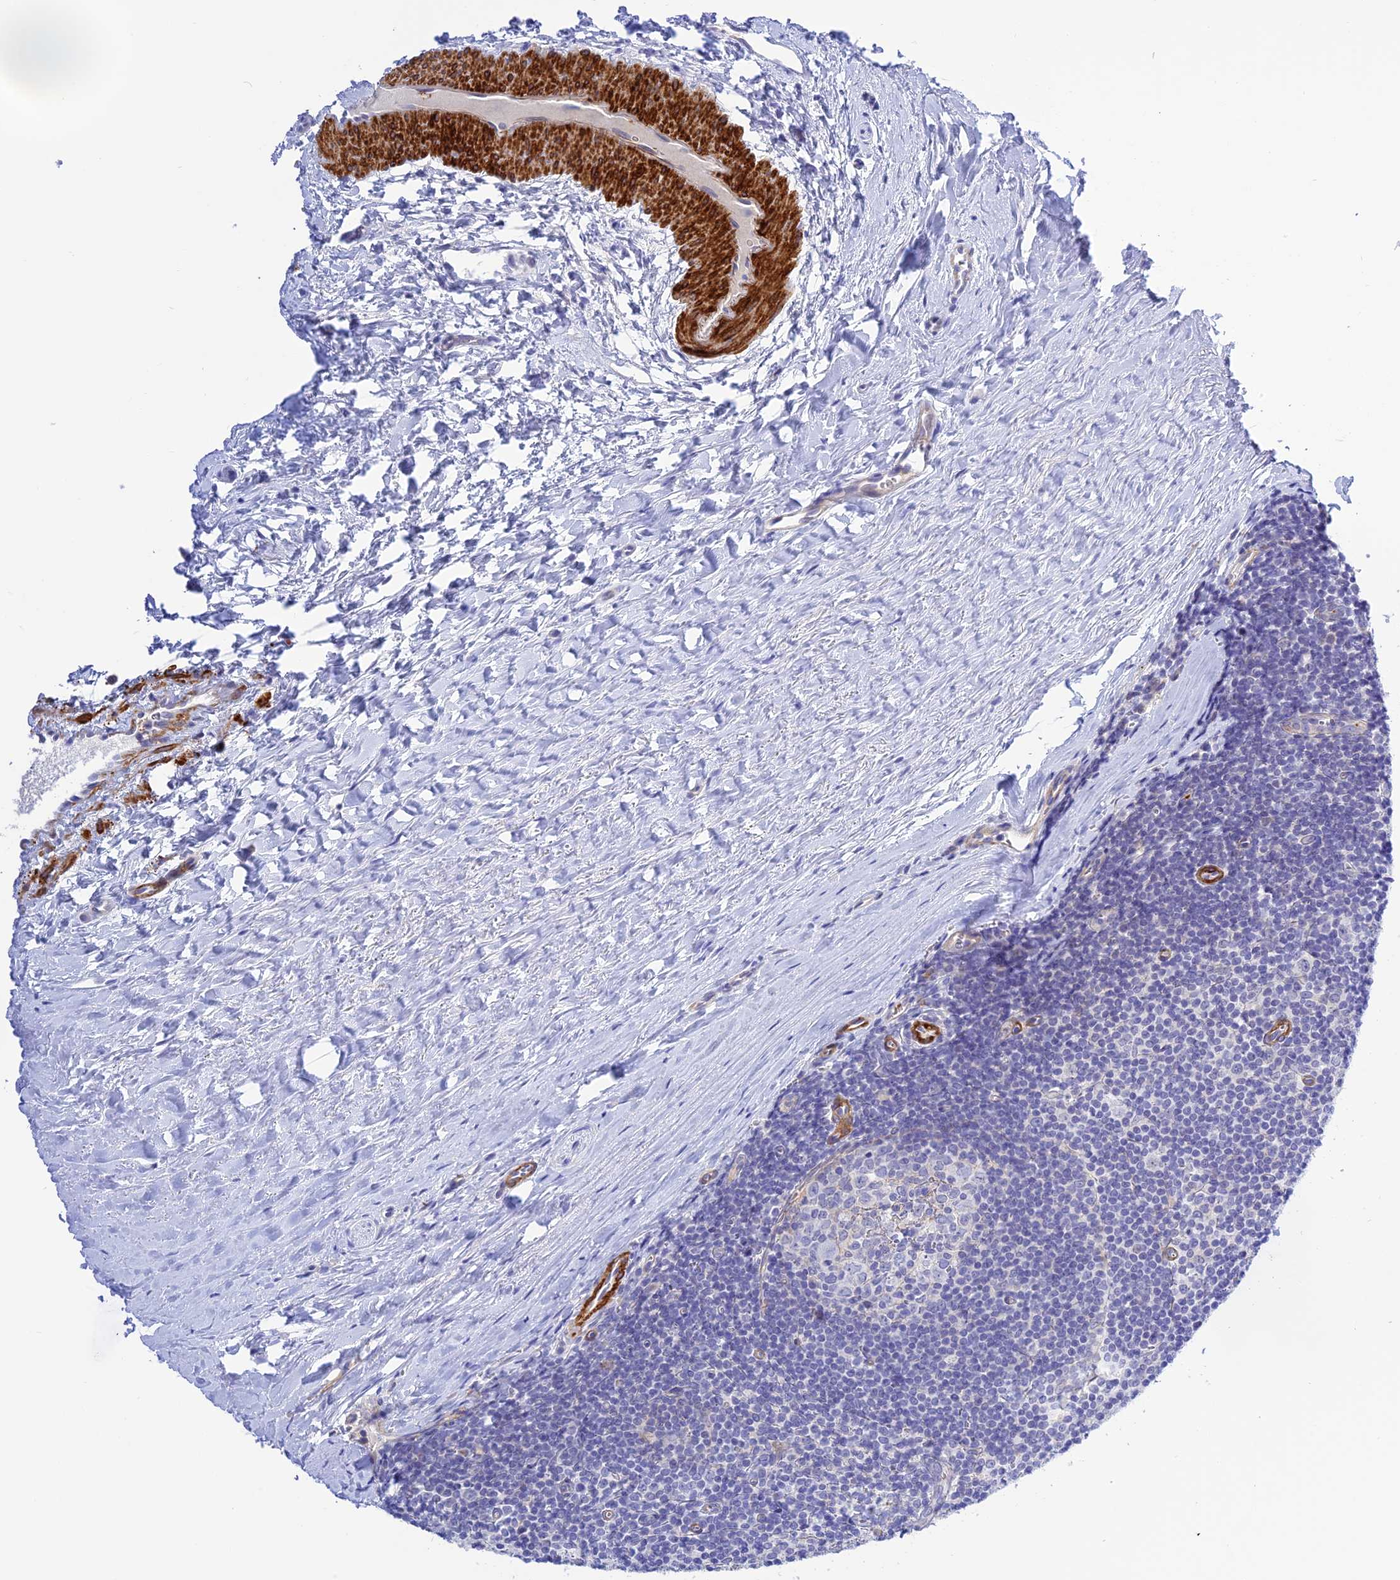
{"staining": {"intensity": "negative", "quantity": "none", "location": "none"}, "tissue": "tonsil", "cell_type": "Germinal center cells", "image_type": "normal", "snomed": [{"axis": "morphology", "description": "Normal tissue, NOS"}, {"axis": "topography", "description": "Tonsil"}], "caption": "A high-resolution image shows immunohistochemistry (IHC) staining of normal tonsil, which displays no significant positivity in germinal center cells. (DAB IHC with hematoxylin counter stain).", "gene": "ZDHHC16", "patient": {"sex": "male", "age": 27}}